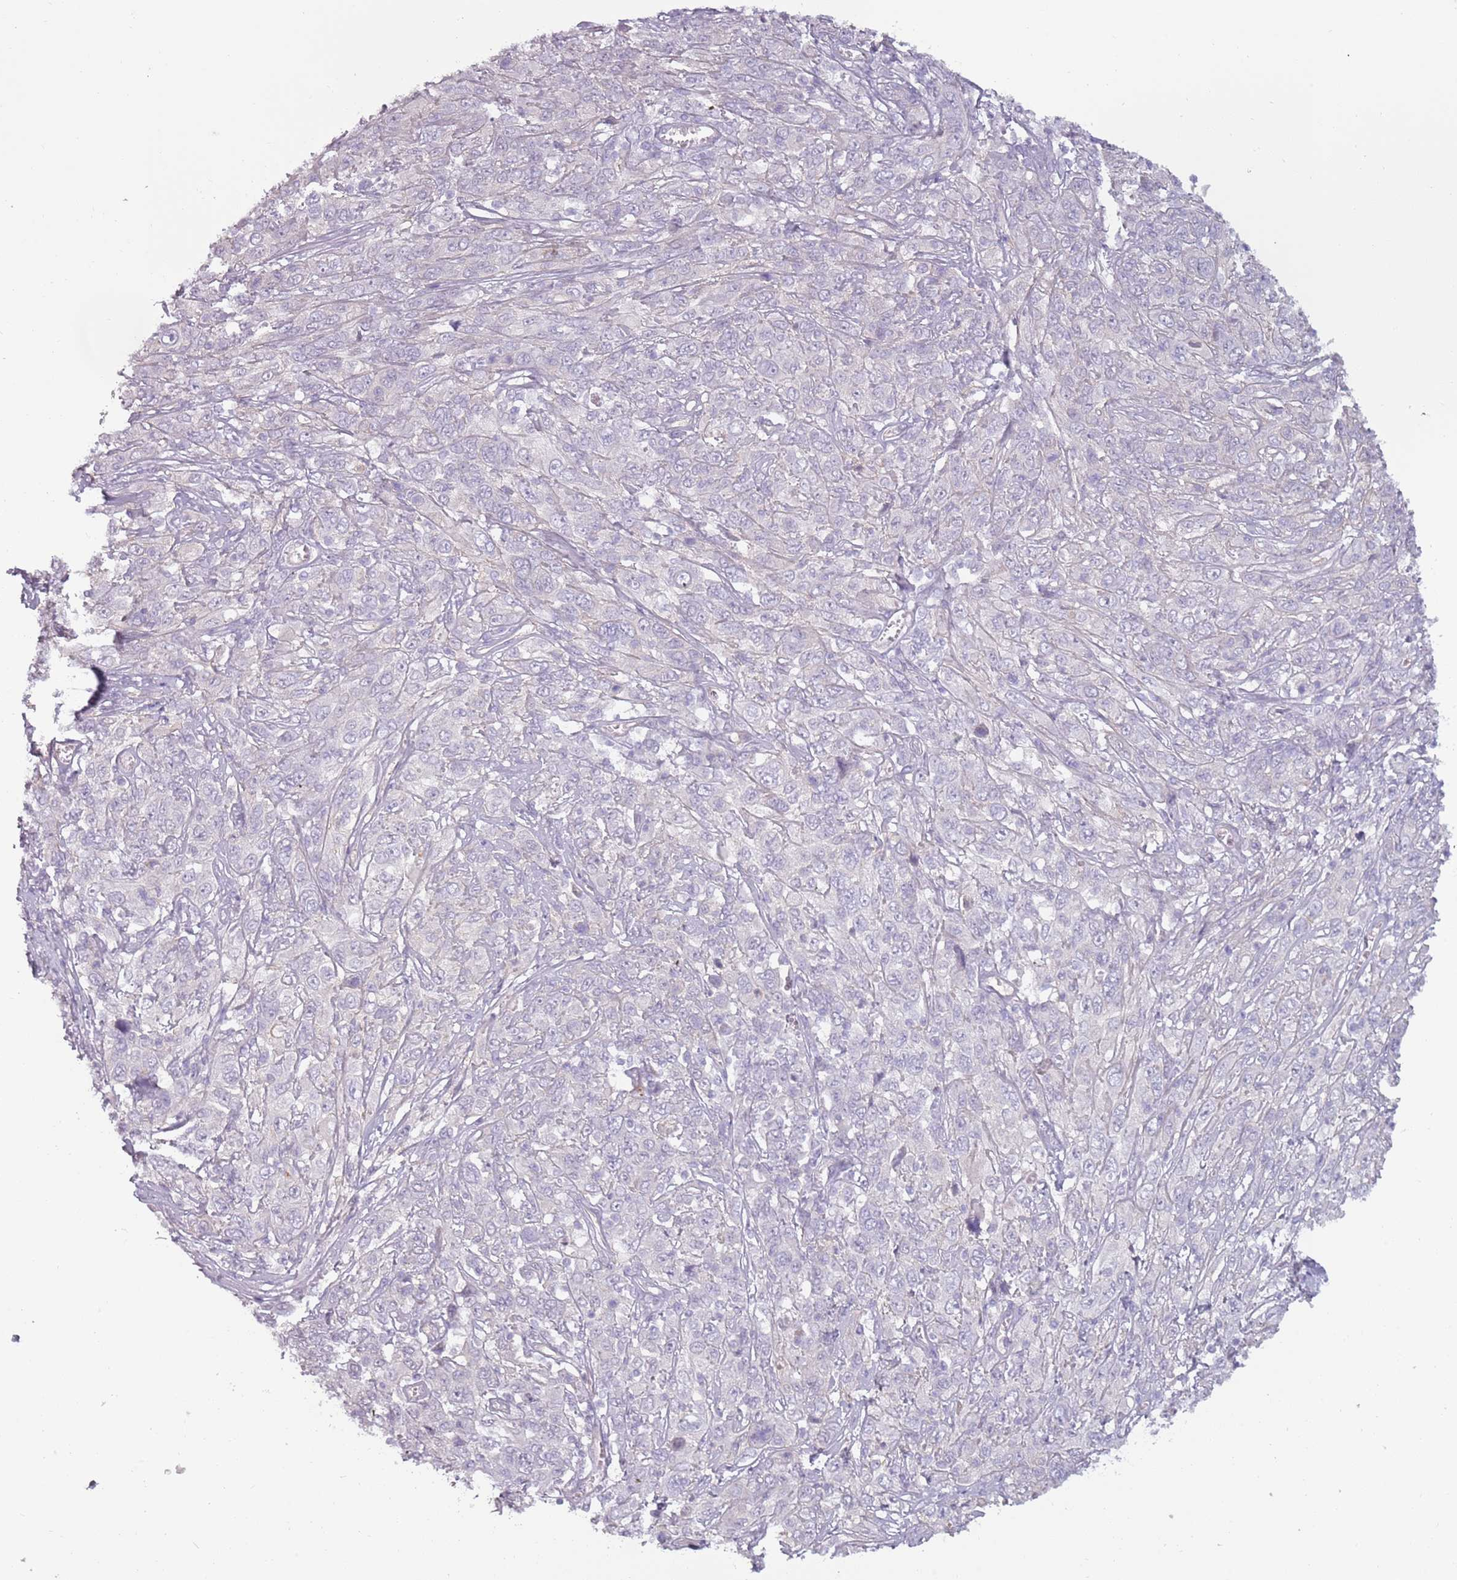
{"staining": {"intensity": "negative", "quantity": "none", "location": "none"}, "tissue": "cervical cancer", "cell_type": "Tumor cells", "image_type": "cancer", "snomed": [{"axis": "morphology", "description": "Squamous cell carcinoma, NOS"}, {"axis": "topography", "description": "Cervix"}], "caption": "This is a histopathology image of IHC staining of cervical cancer (squamous cell carcinoma), which shows no staining in tumor cells.", "gene": "RFX2", "patient": {"sex": "female", "age": 46}}